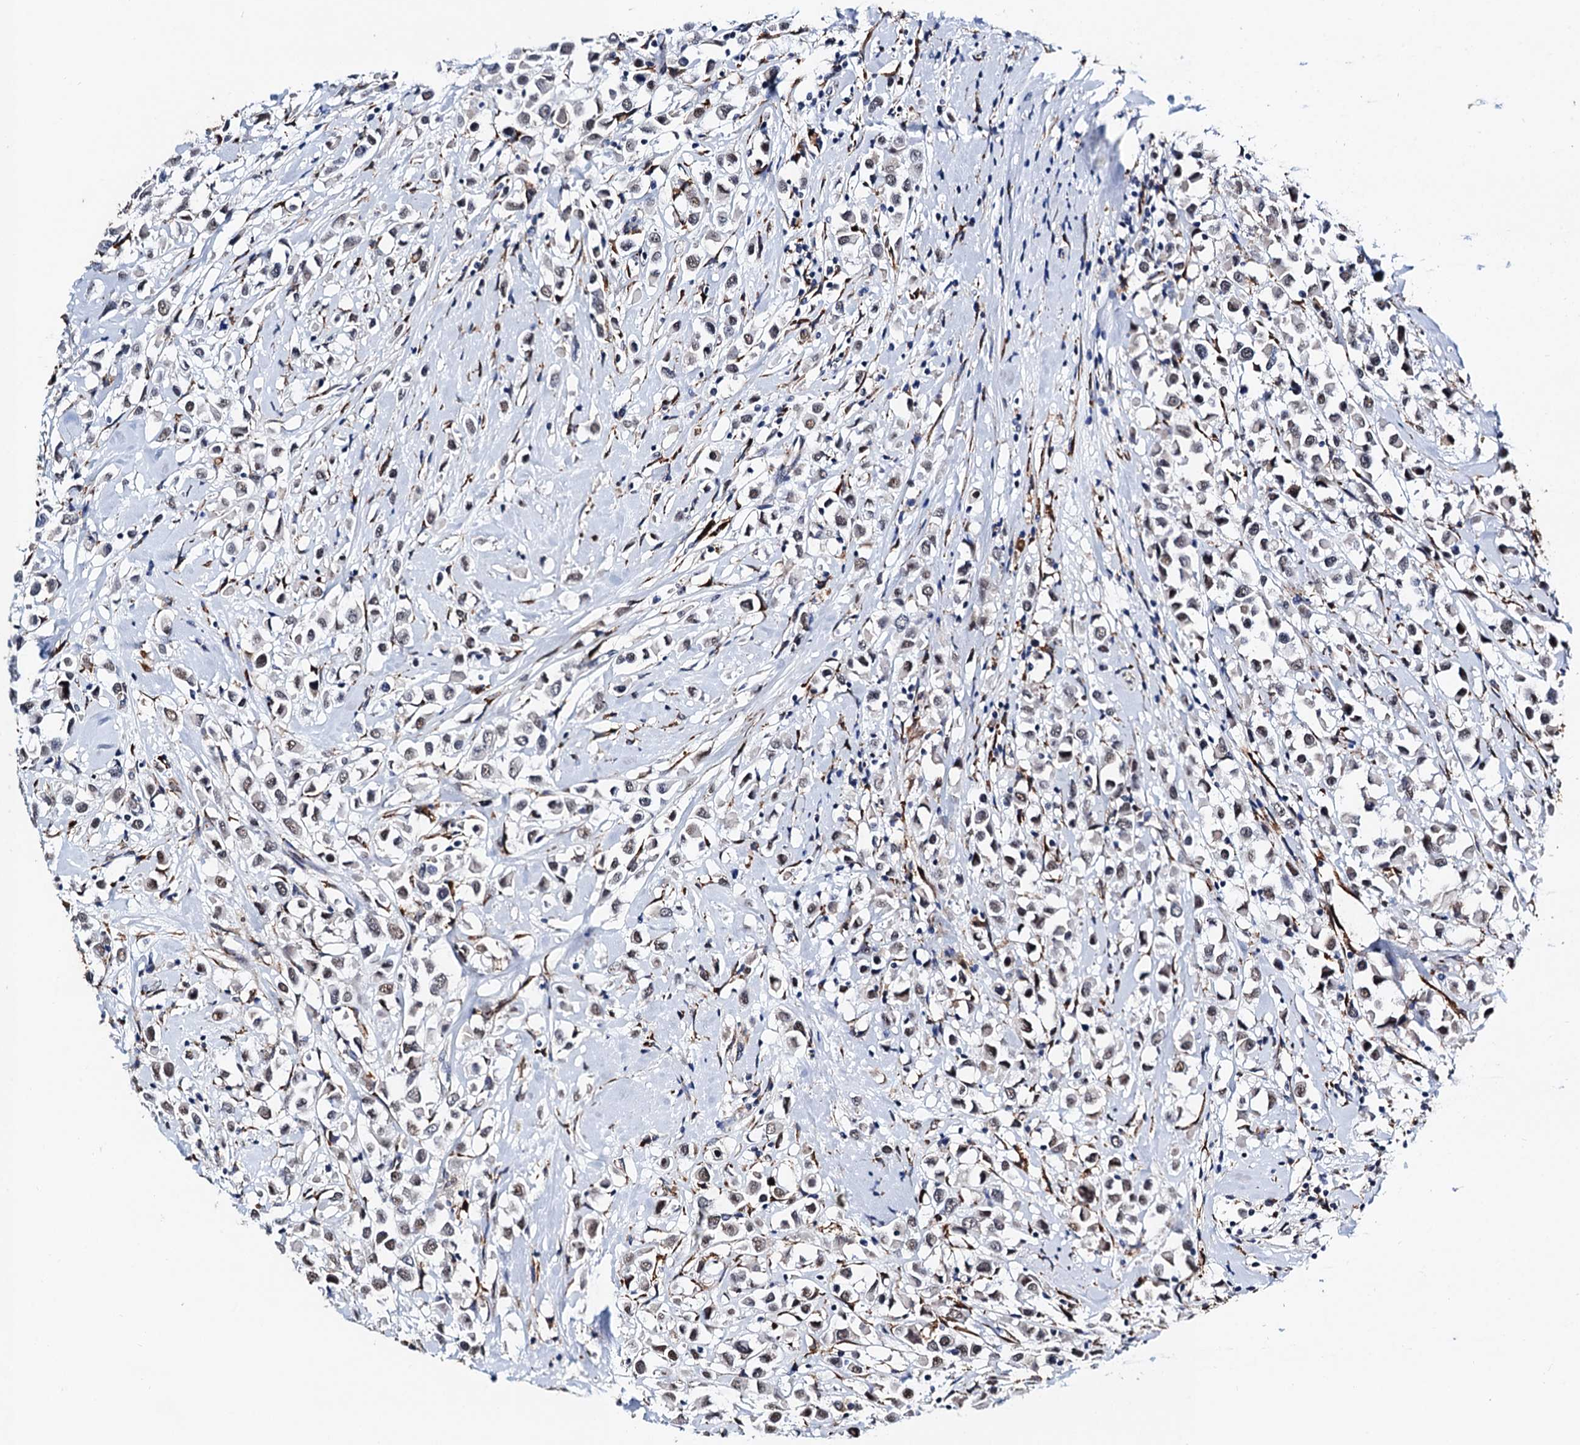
{"staining": {"intensity": "weak", "quantity": "25%-75%", "location": "nuclear"}, "tissue": "breast cancer", "cell_type": "Tumor cells", "image_type": "cancer", "snomed": [{"axis": "morphology", "description": "Duct carcinoma"}, {"axis": "topography", "description": "Breast"}], "caption": "Protein staining displays weak nuclear positivity in about 25%-75% of tumor cells in intraductal carcinoma (breast). The staining is performed using DAB brown chromogen to label protein expression. The nuclei are counter-stained blue using hematoxylin.", "gene": "SLC7A10", "patient": {"sex": "female", "age": 87}}